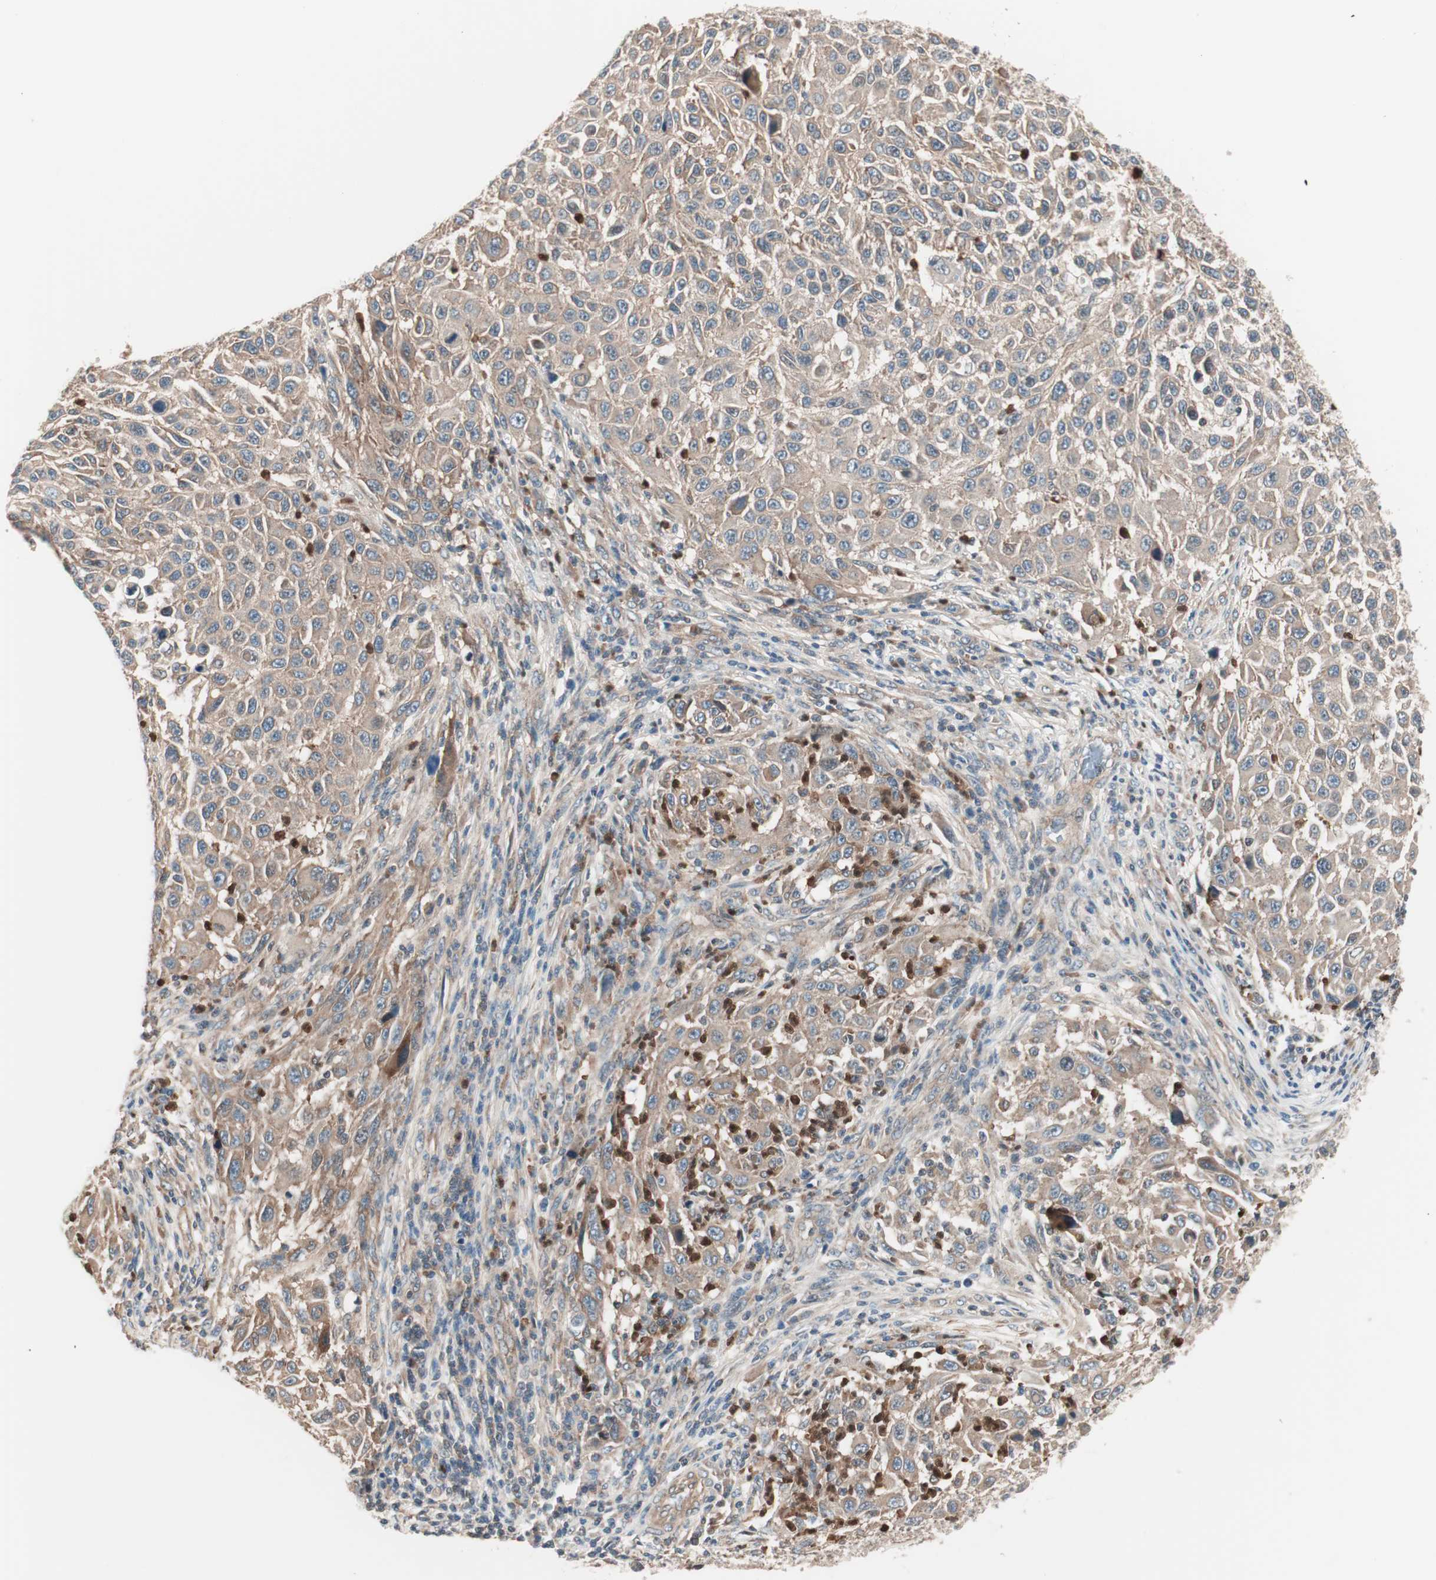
{"staining": {"intensity": "moderate", "quantity": ">75%", "location": "cytoplasmic/membranous"}, "tissue": "melanoma", "cell_type": "Tumor cells", "image_type": "cancer", "snomed": [{"axis": "morphology", "description": "Malignant melanoma, Metastatic site"}, {"axis": "topography", "description": "Lymph node"}], "caption": "Immunohistochemical staining of melanoma reveals moderate cytoplasmic/membranous protein positivity in approximately >75% of tumor cells.", "gene": "TSG101", "patient": {"sex": "male", "age": 61}}